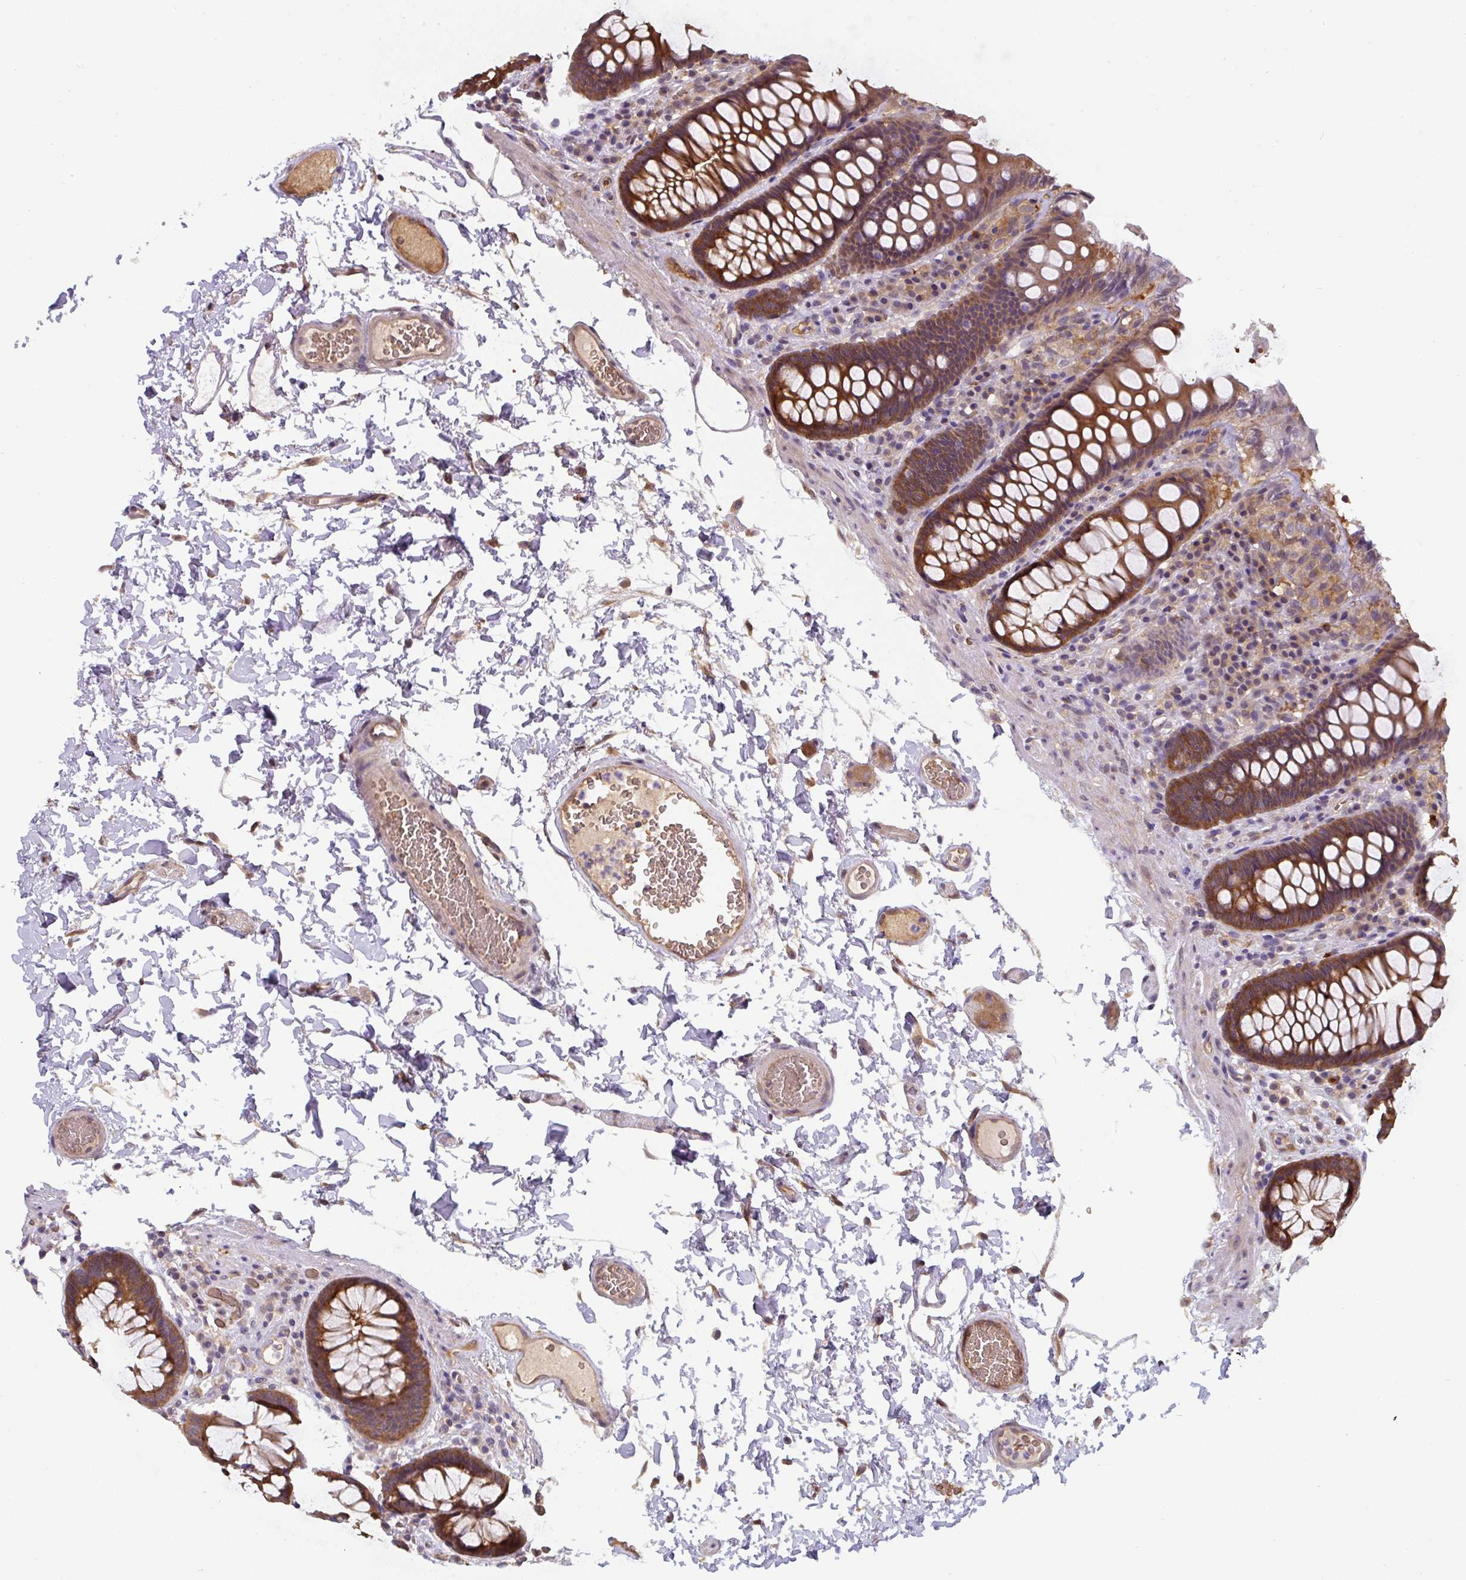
{"staining": {"intensity": "moderate", "quantity": ">75%", "location": "cytoplasmic/membranous"}, "tissue": "colon", "cell_type": "Endothelial cells", "image_type": "normal", "snomed": [{"axis": "morphology", "description": "Normal tissue, NOS"}, {"axis": "topography", "description": "Colon"}, {"axis": "topography", "description": "Peripheral nerve tissue"}], "caption": "Immunohistochemistry (IHC) (DAB) staining of normal human colon demonstrates moderate cytoplasmic/membranous protein positivity in about >75% of endothelial cells.", "gene": "ST13", "patient": {"sex": "male", "age": 84}}